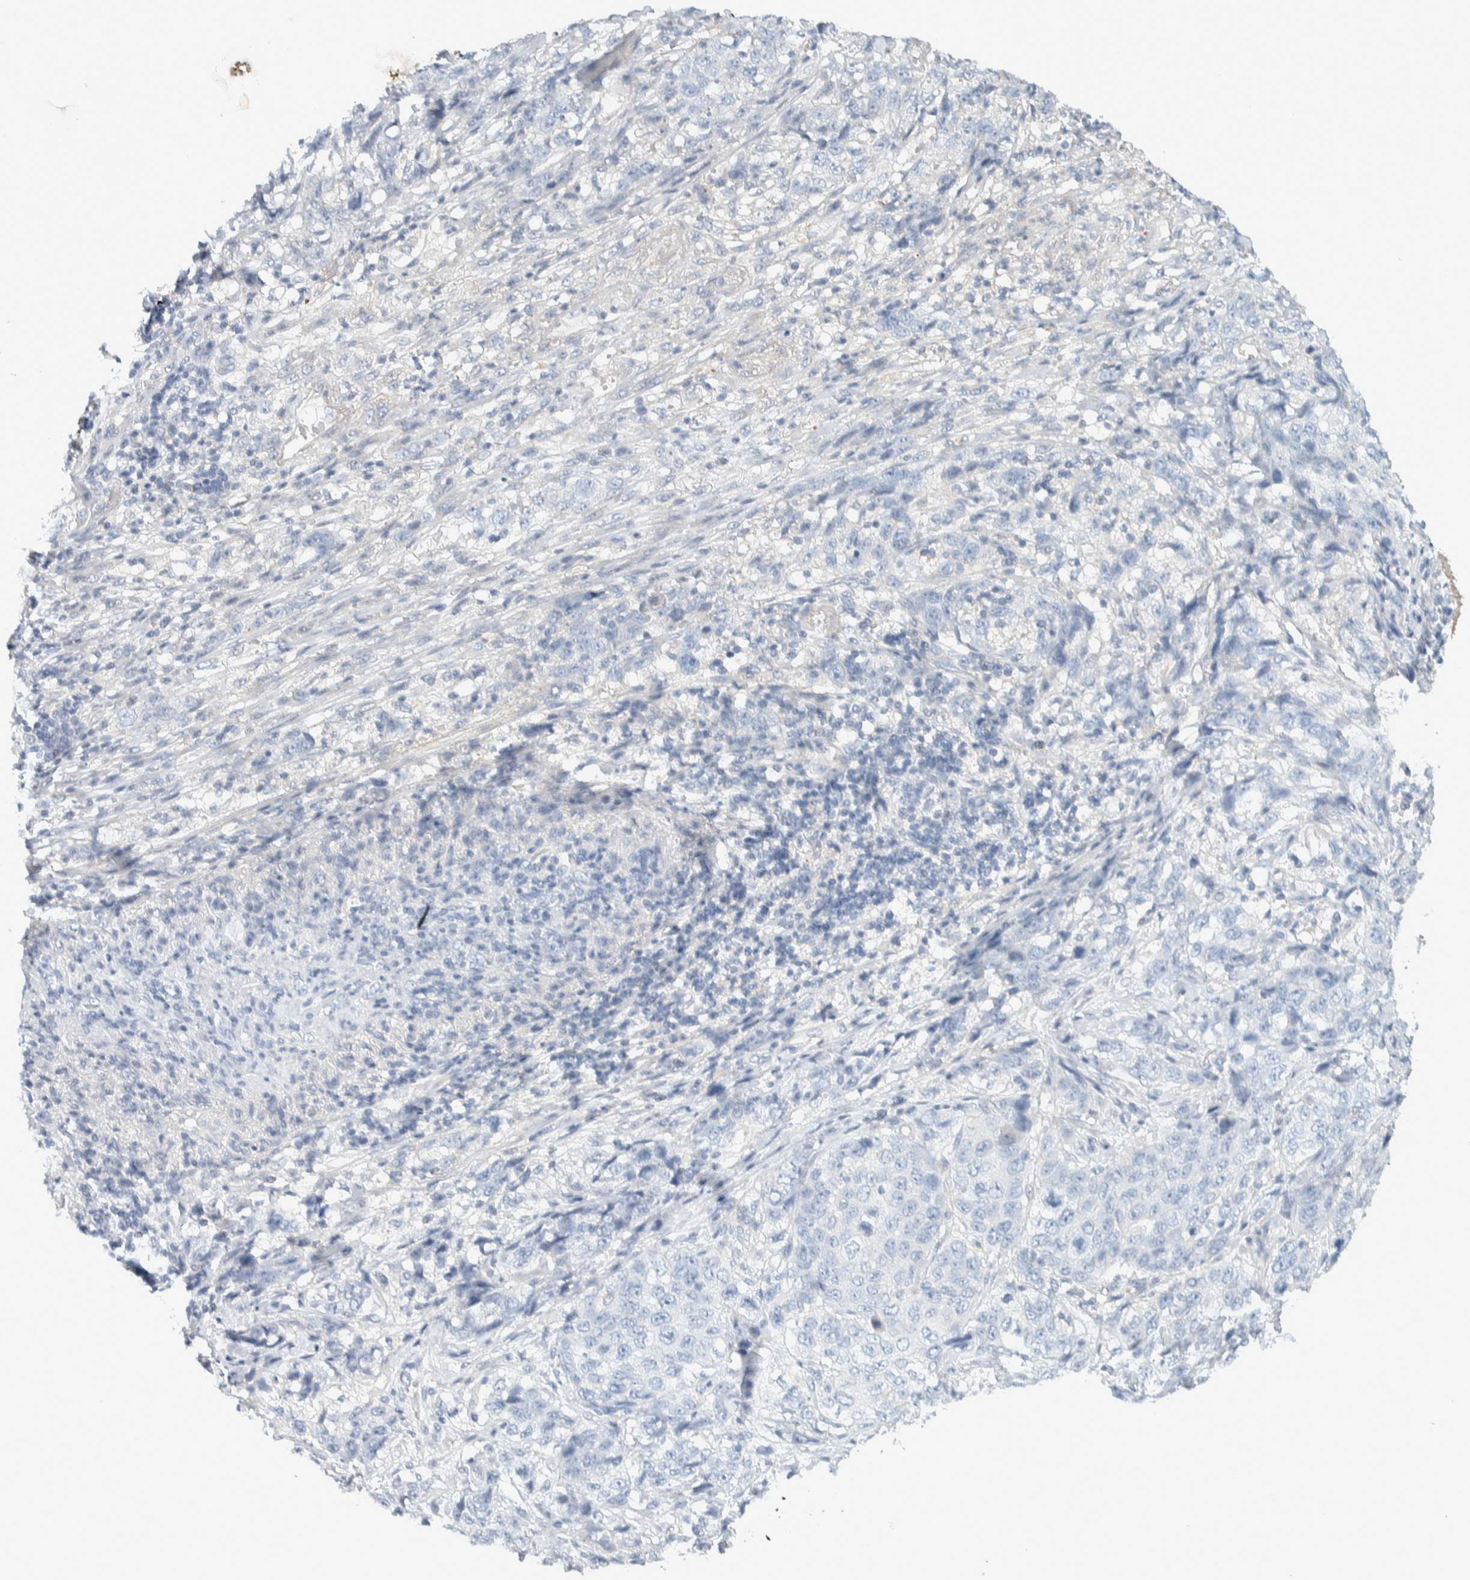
{"staining": {"intensity": "negative", "quantity": "none", "location": "none"}, "tissue": "stomach cancer", "cell_type": "Tumor cells", "image_type": "cancer", "snomed": [{"axis": "morphology", "description": "Adenocarcinoma, NOS"}, {"axis": "topography", "description": "Stomach"}], "caption": "The micrograph reveals no significant expression in tumor cells of stomach cancer.", "gene": "ALOX12B", "patient": {"sex": "male", "age": 48}}